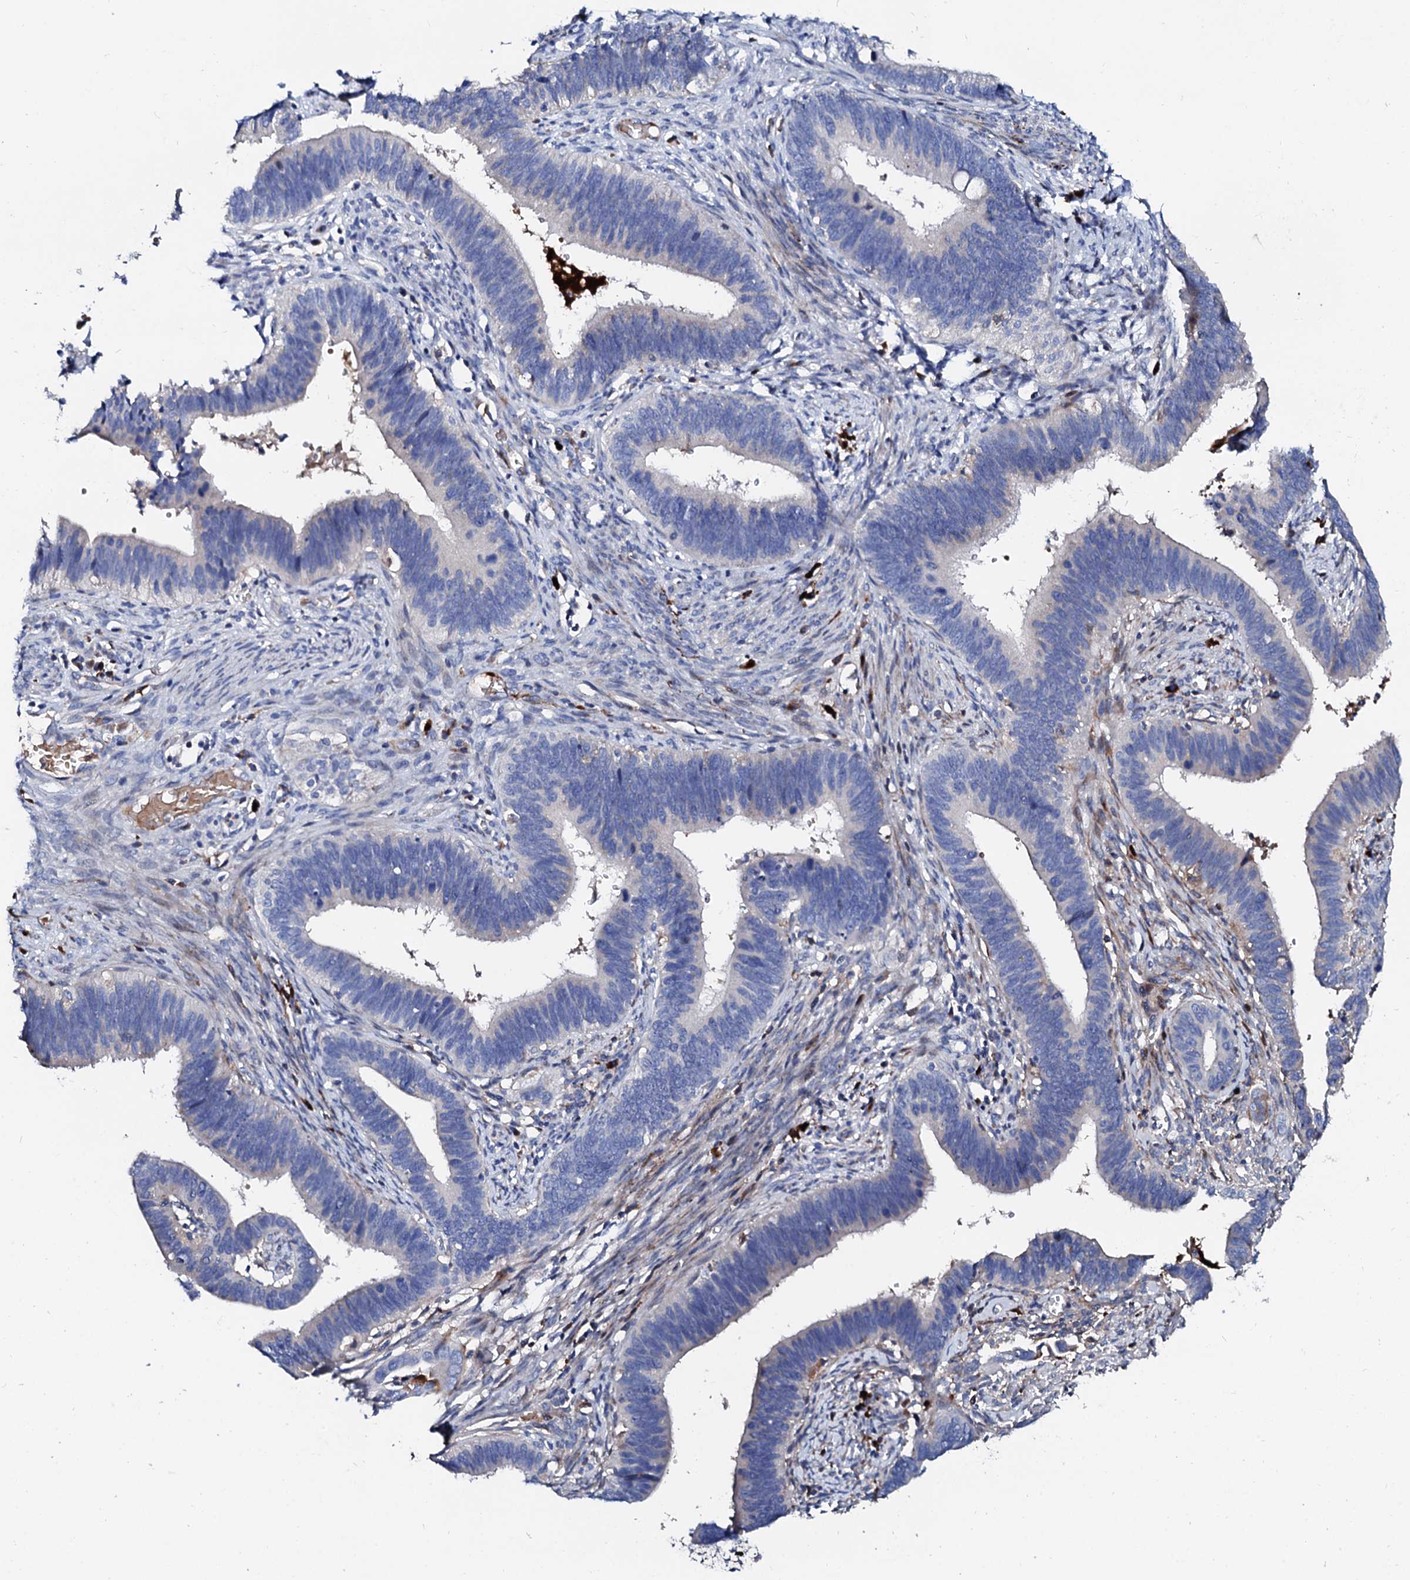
{"staining": {"intensity": "negative", "quantity": "none", "location": "none"}, "tissue": "cervical cancer", "cell_type": "Tumor cells", "image_type": "cancer", "snomed": [{"axis": "morphology", "description": "Adenocarcinoma, NOS"}, {"axis": "topography", "description": "Cervix"}], "caption": "Immunohistochemistry of cervical adenocarcinoma exhibits no staining in tumor cells.", "gene": "SLC10A7", "patient": {"sex": "female", "age": 42}}